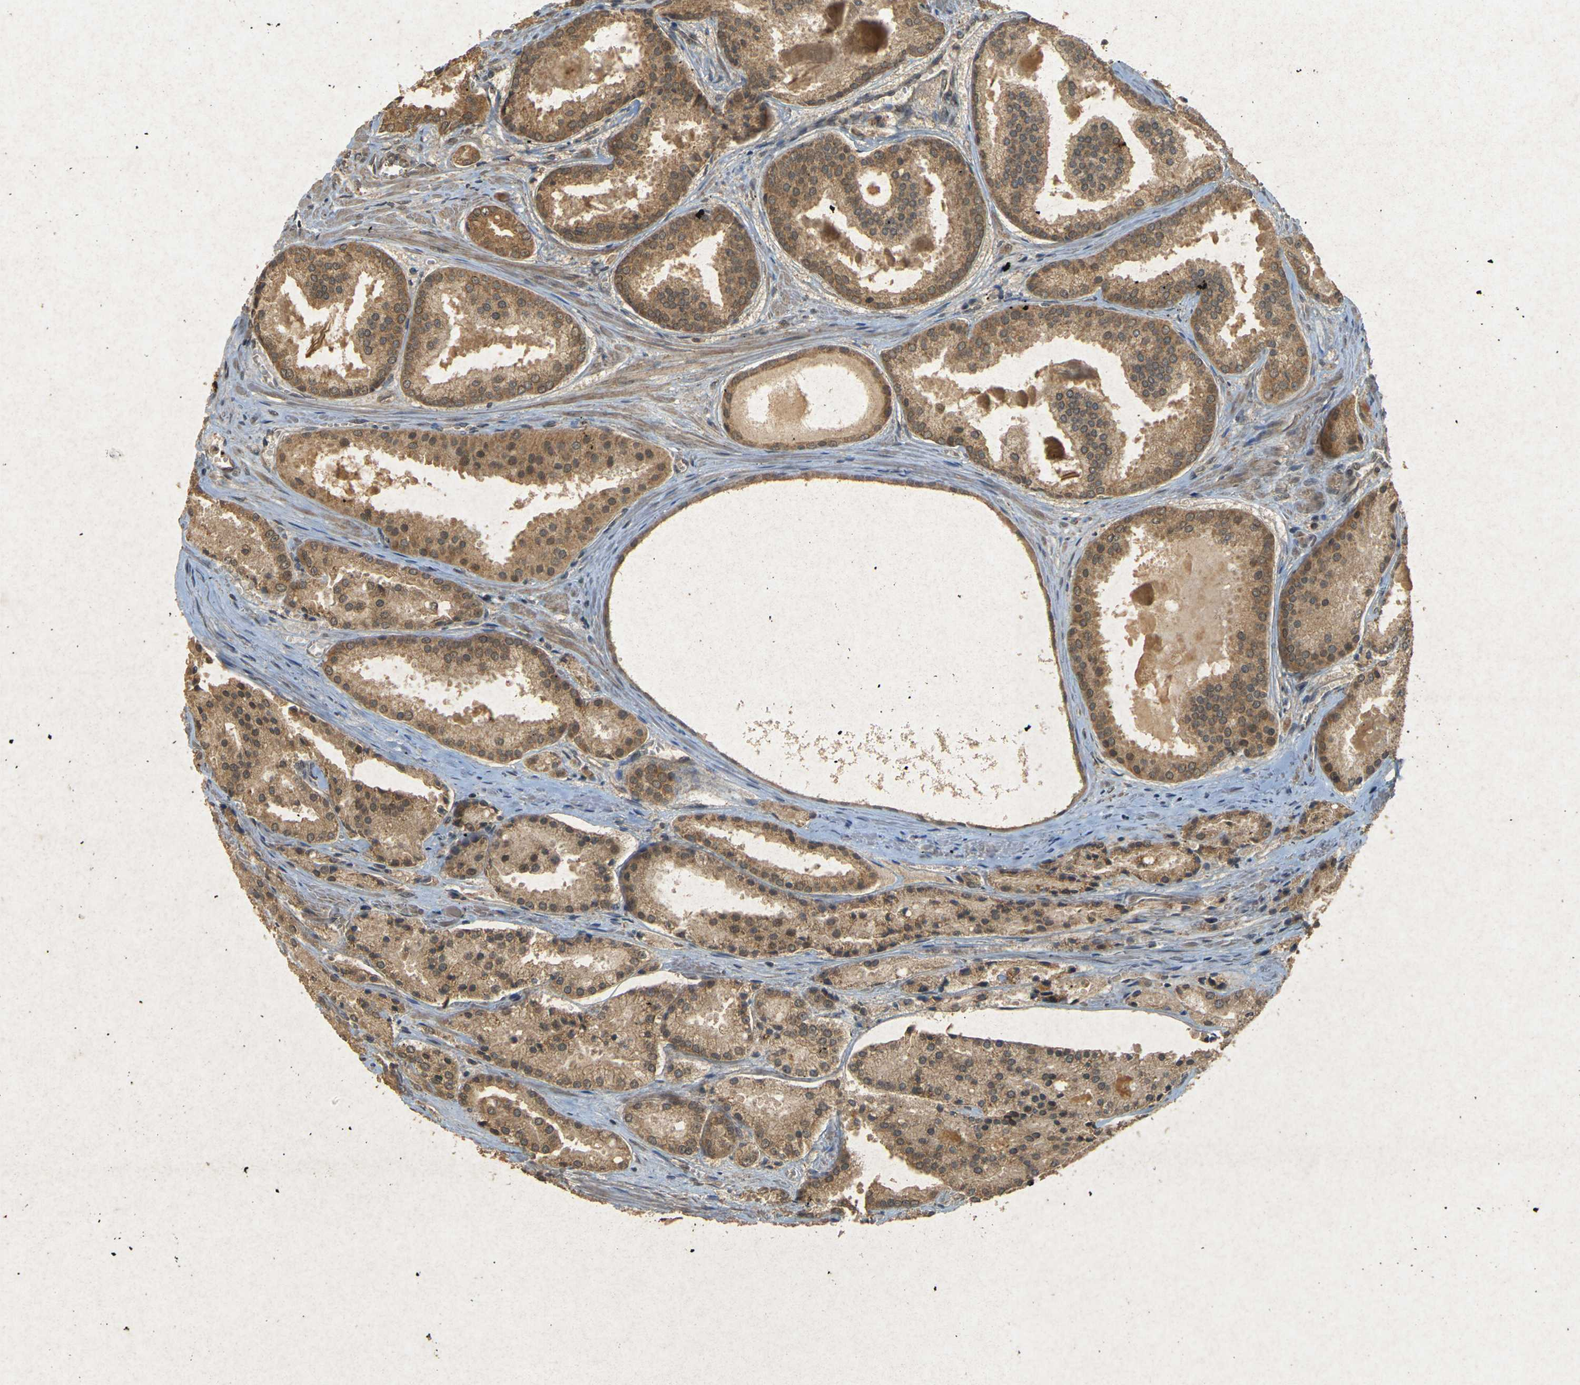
{"staining": {"intensity": "moderate", "quantity": ">75%", "location": "cytoplasmic/membranous"}, "tissue": "prostate cancer", "cell_type": "Tumor cells", "image_type": "cancer", "snomed": [{"axis": "morphology", "description": "Adenocarcinoma, Low grade"}, {"axis": "topography", "description": "Prostate"}], "caption": "Immunohistochemistry (IHC) image of human prostate cancer (adenocarcinoma (low-grade)) stained for a protein (brown), which displays medium levels of moderate cytoplasmic/membranous positivity in about >75% of tumor cells.", "gene": "ERN1", "patient": {"sex": "male", "age": 64}}